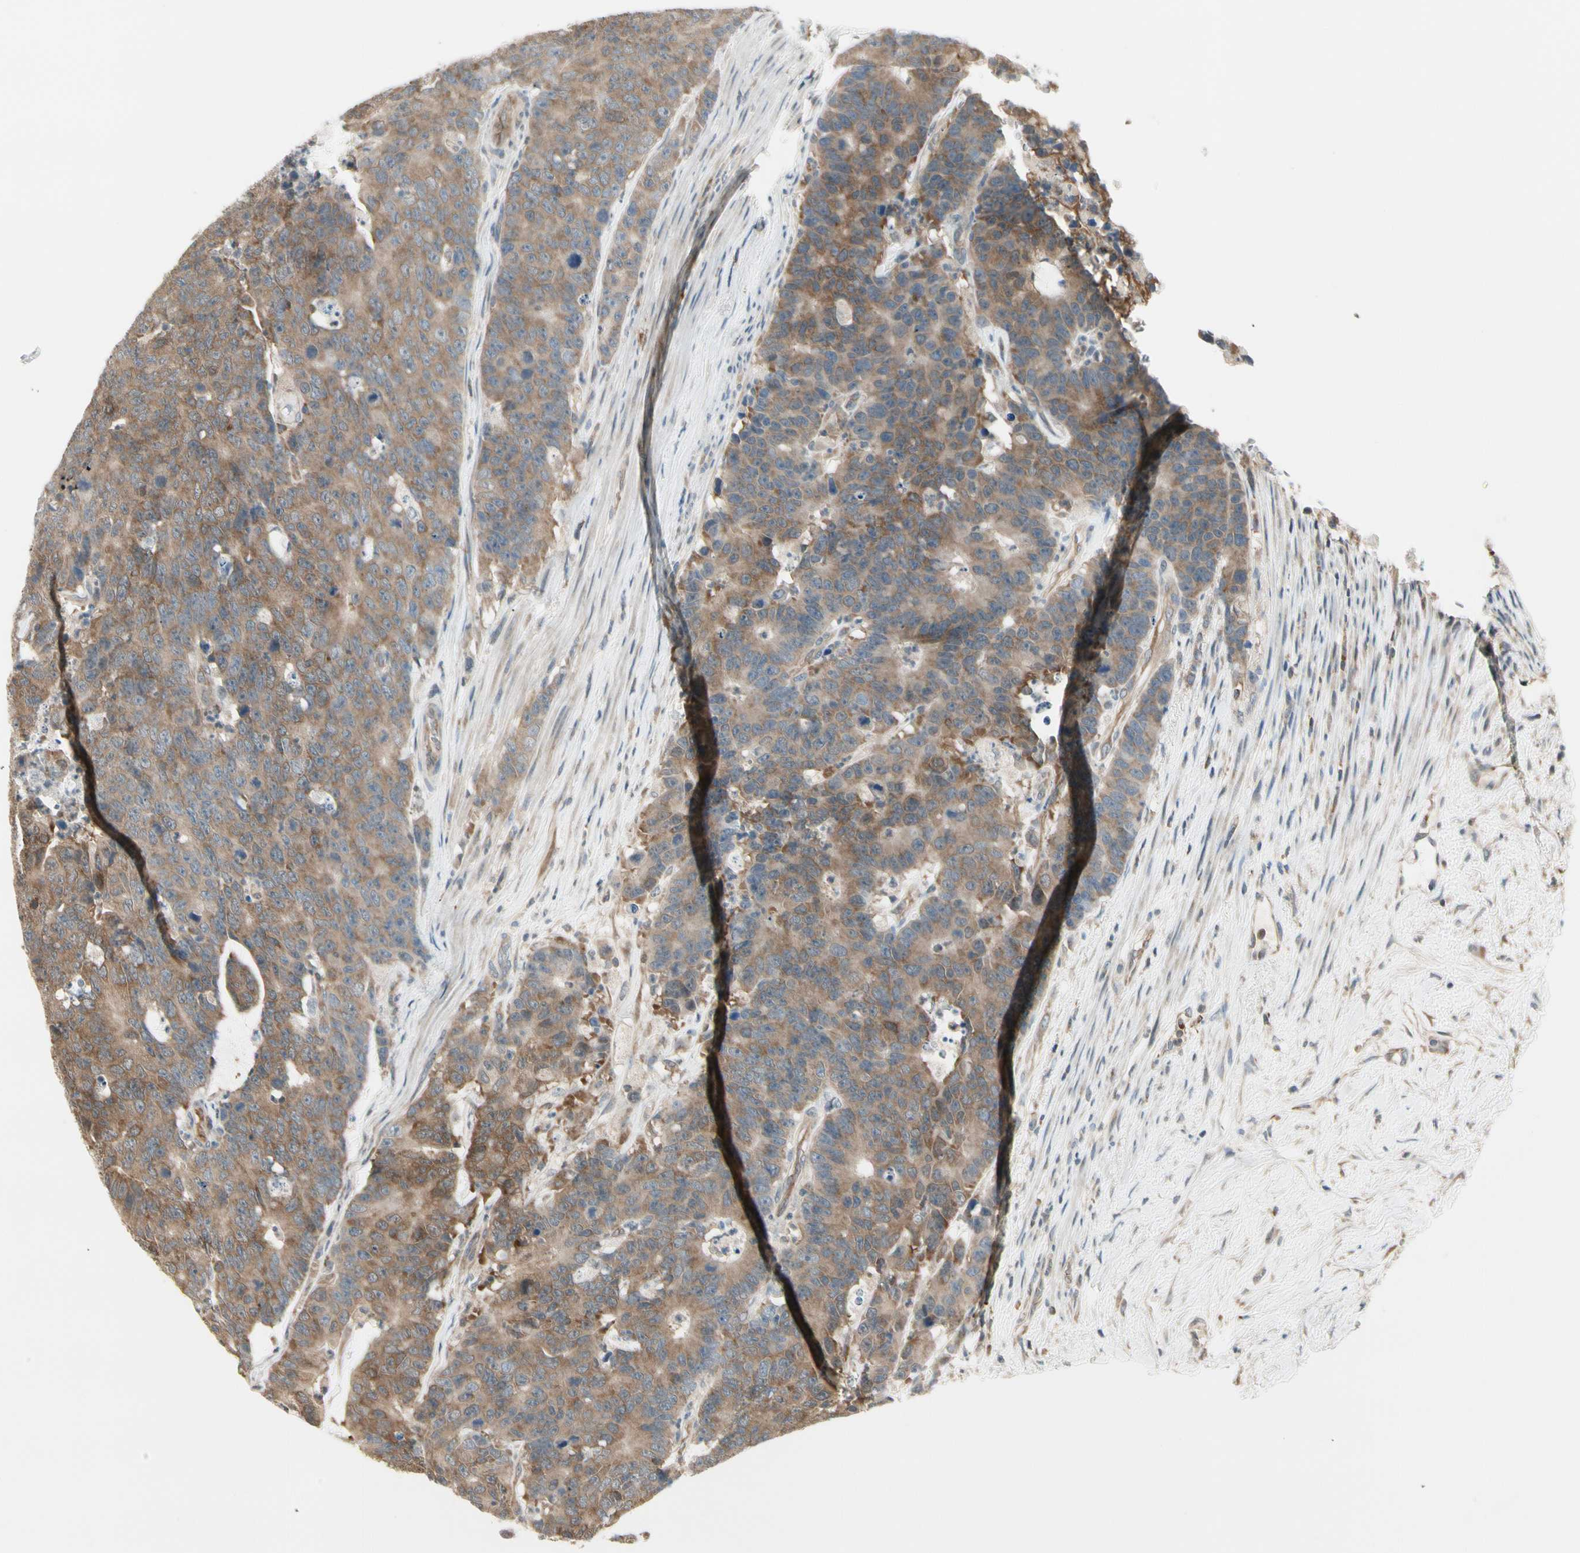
{"staining": {"intensity": "weak", "quantity": ">75%", "location": "cytoplasmic/membranous"}, "tissue": "colorectal cancer", "cell_type": "Tumor cells", "image_type": "cancer", "snomed": [{"axis": "morphology", "description": "Adenocarcinoma, NOS"}, {"axis": "topography", "description": "Colon"}], "caption": "A brown stain highlights weak cytoplasmic/membranous staining of a protein in colorectal adenocarcinoma tumor cells.", "gene": "OXSR1", "patient": {"sex": "female", "age": 86}}